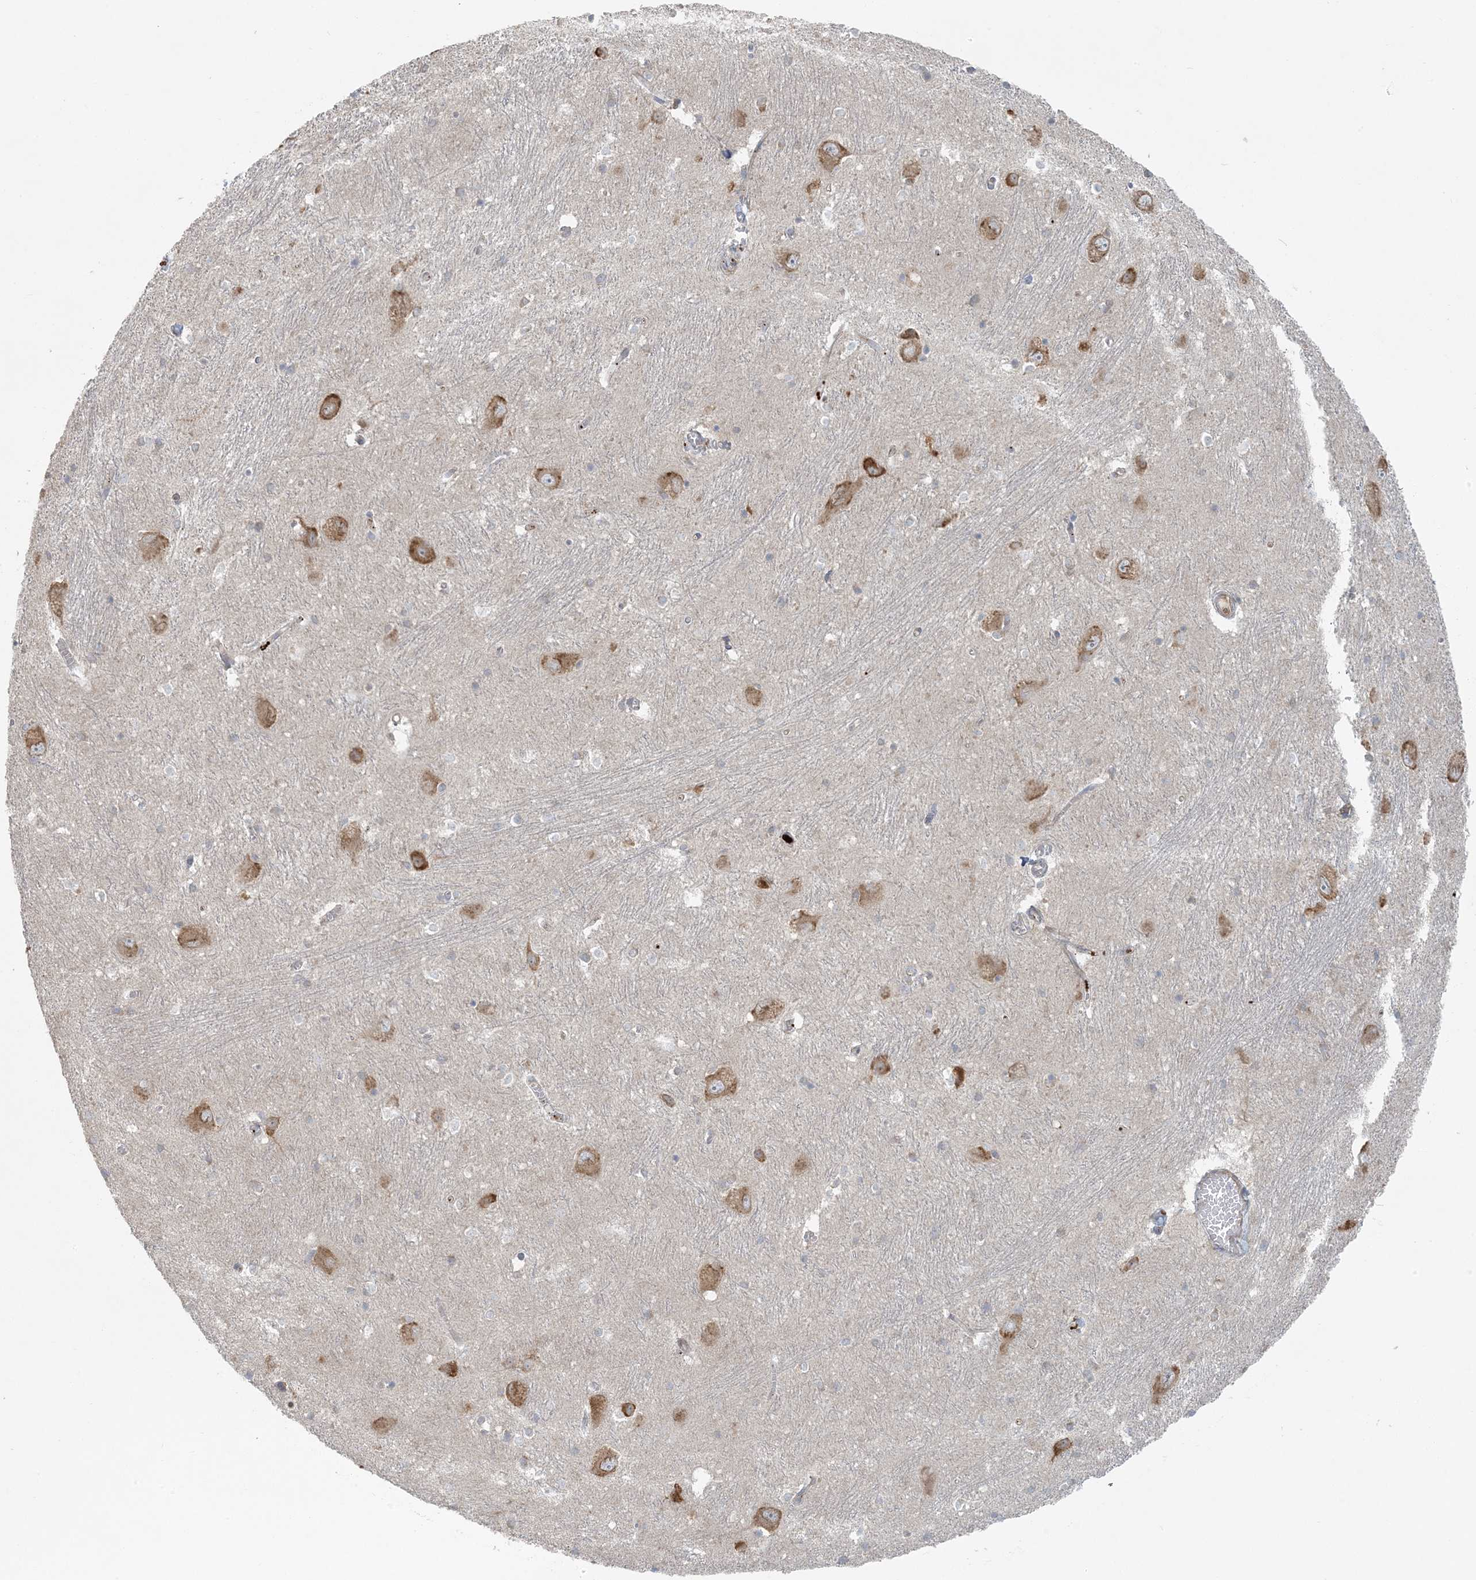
{"staining": {"intensity": "weak", "quantity": "<25%", "location": "cytoplasmic/membranous"}, "tissue": "caudate", "cell_type": "Glial cells", "image_type": "normal", "snomed": [{"axis": "morphology", "description": "Normal tissue, NOS"}, {"axis": "topography", "description": "Lateral ventricle wall"}], "caption": "A histopathology image of caudate stained for a protein demonstrates no brown staining in glial cells.", "gene": "ZNF263", "patient": {"sex": "male", "age": 37}}